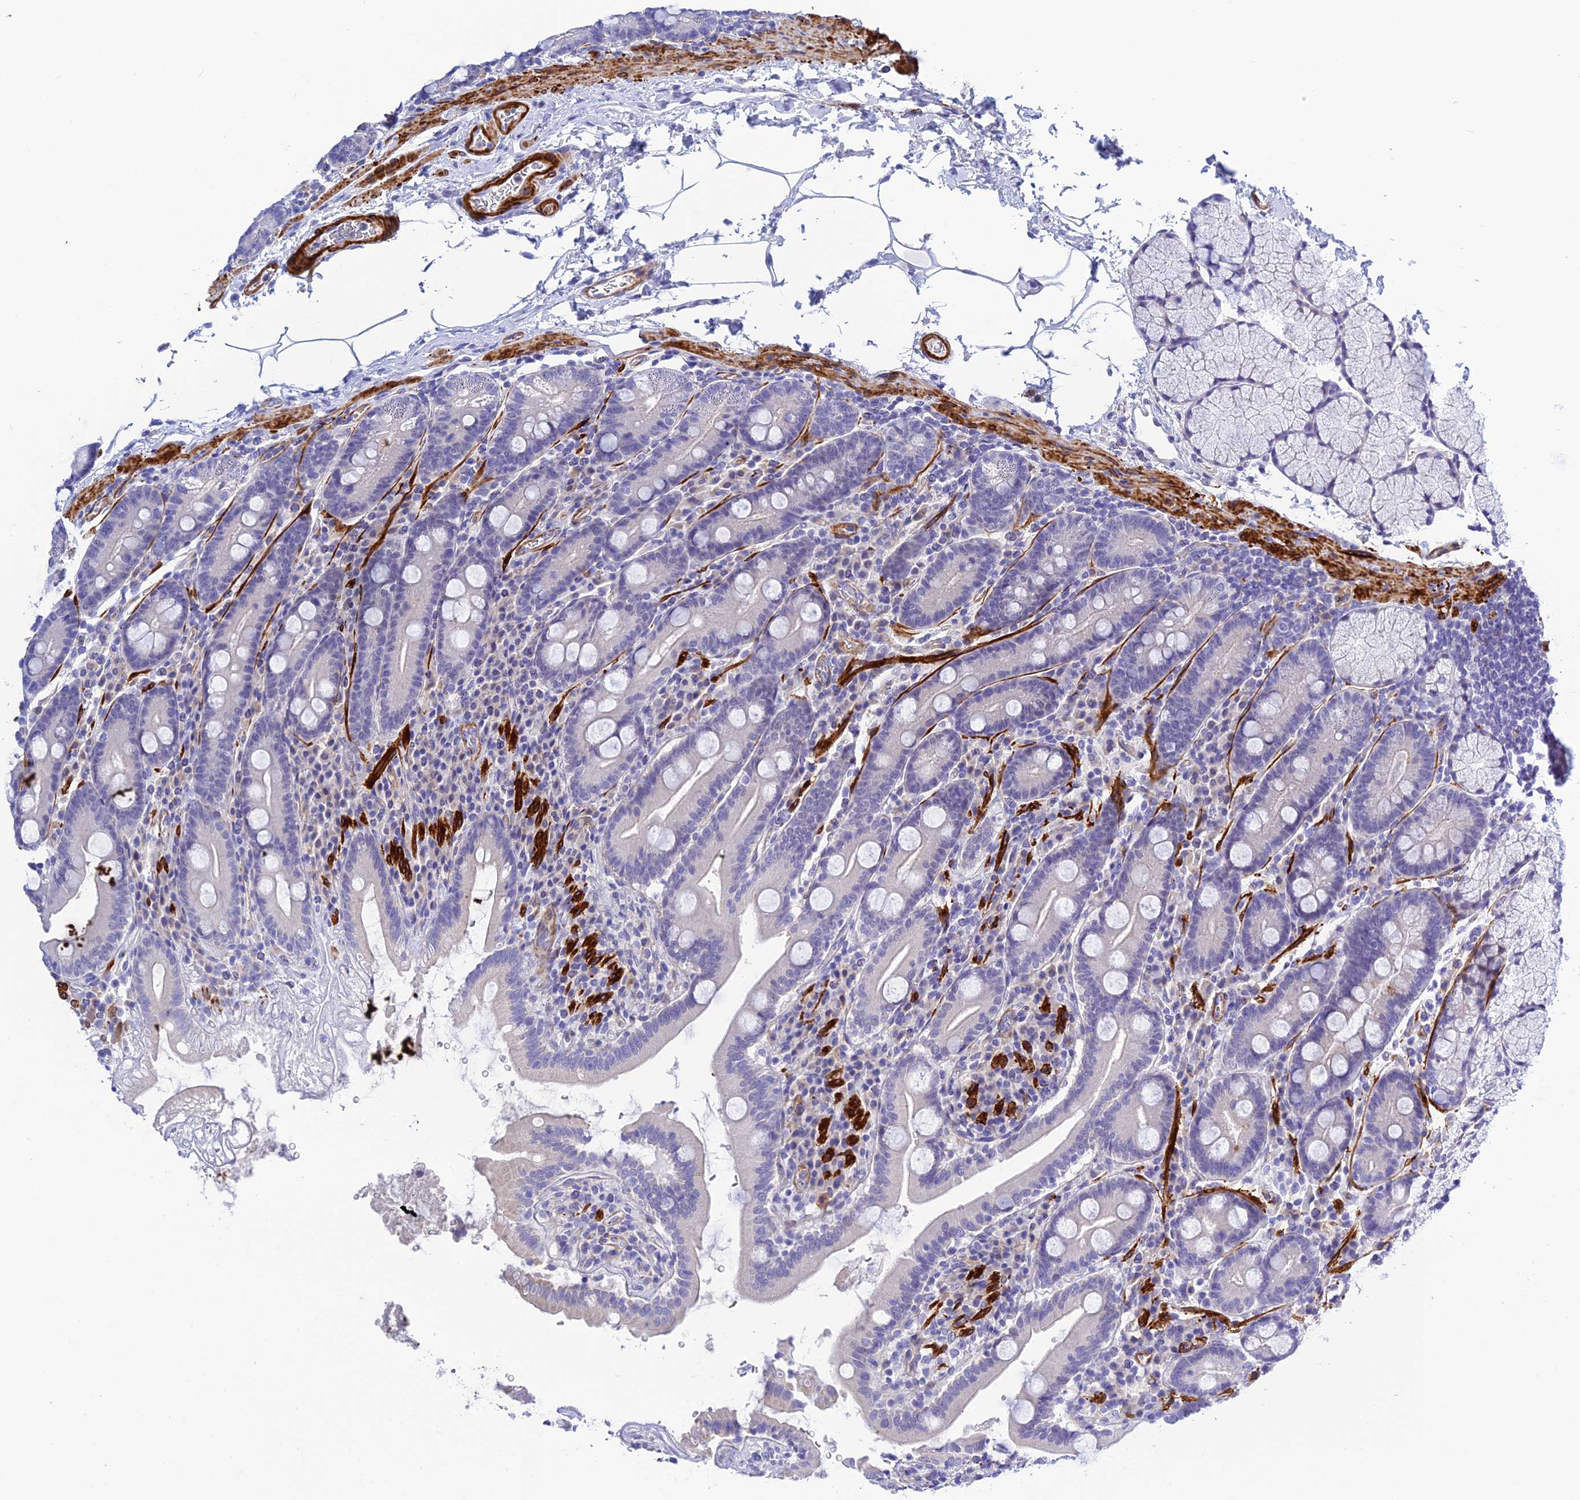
{"staining": {"intensity": "weak", "quantity": "<25%", "location": "cytoplasmic/membranous"}, "tissue": "duodenum", "cell_type": "Glandular cells", "image_type": "normal", "snomed": [{"axis": "morphology", "description": "Normal tissue, NOS"}, {"axis": "topography", "description": "Duodenum"}], "caption": "Immunohistochemistry (IHC) histopathology image of normal duodenum: duodenum stained with DAB (3,3'-diaminobenzidine) reveals no significant protein expression in glandular cells.", "gene": "ZDHHC16", "patient": {"sex": "male", "age": 35}}